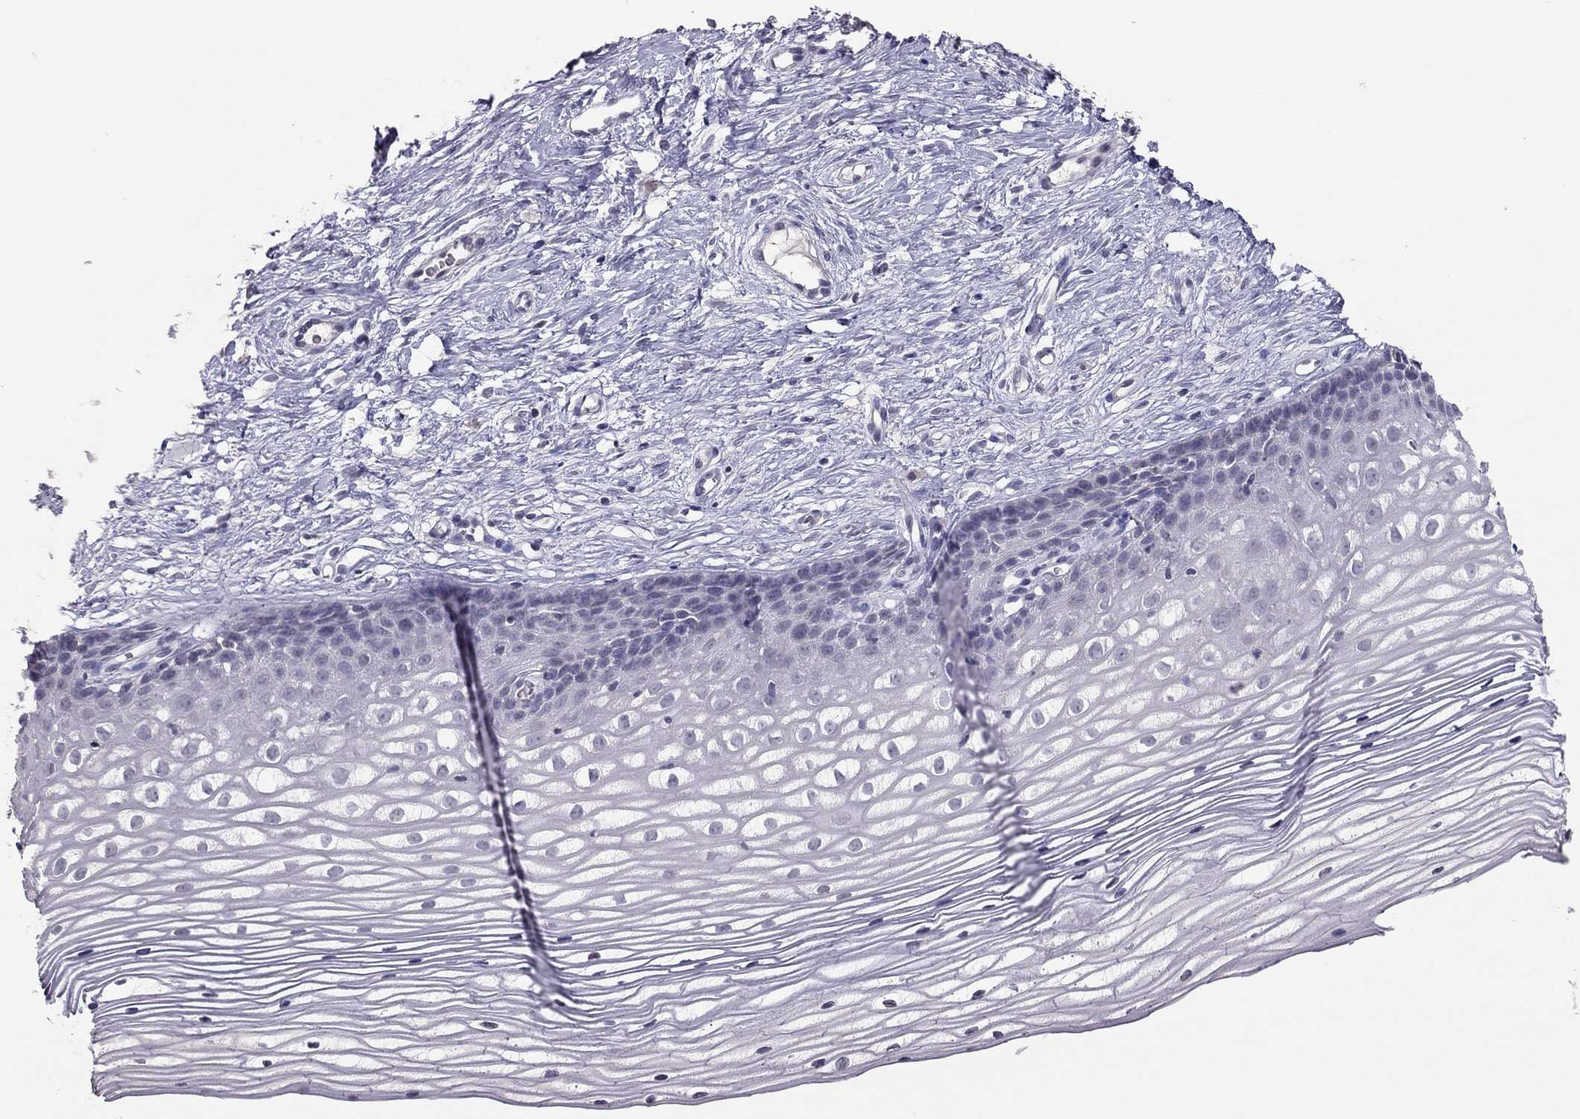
{"staining": {"intensity": "negative", "quantity": "none", "location": "none"}, "tissue": "cervix", "cell_type": "Glandular cells", "image_type": "normal", "snomed": [{"axis": "morphology", "description": "Normal tissue, NOS"}, {"axis": "topography", "description": "Cervix"}], "caption": "Histopathology image shows no protein staining in glandular cells of unremarkable cervix. (DAB (3,3'-diaminobenzidine) IHC with hematoxylin counter stain).", "gene": "TSHB", "patient": {"sex": "female", "age": 40}}